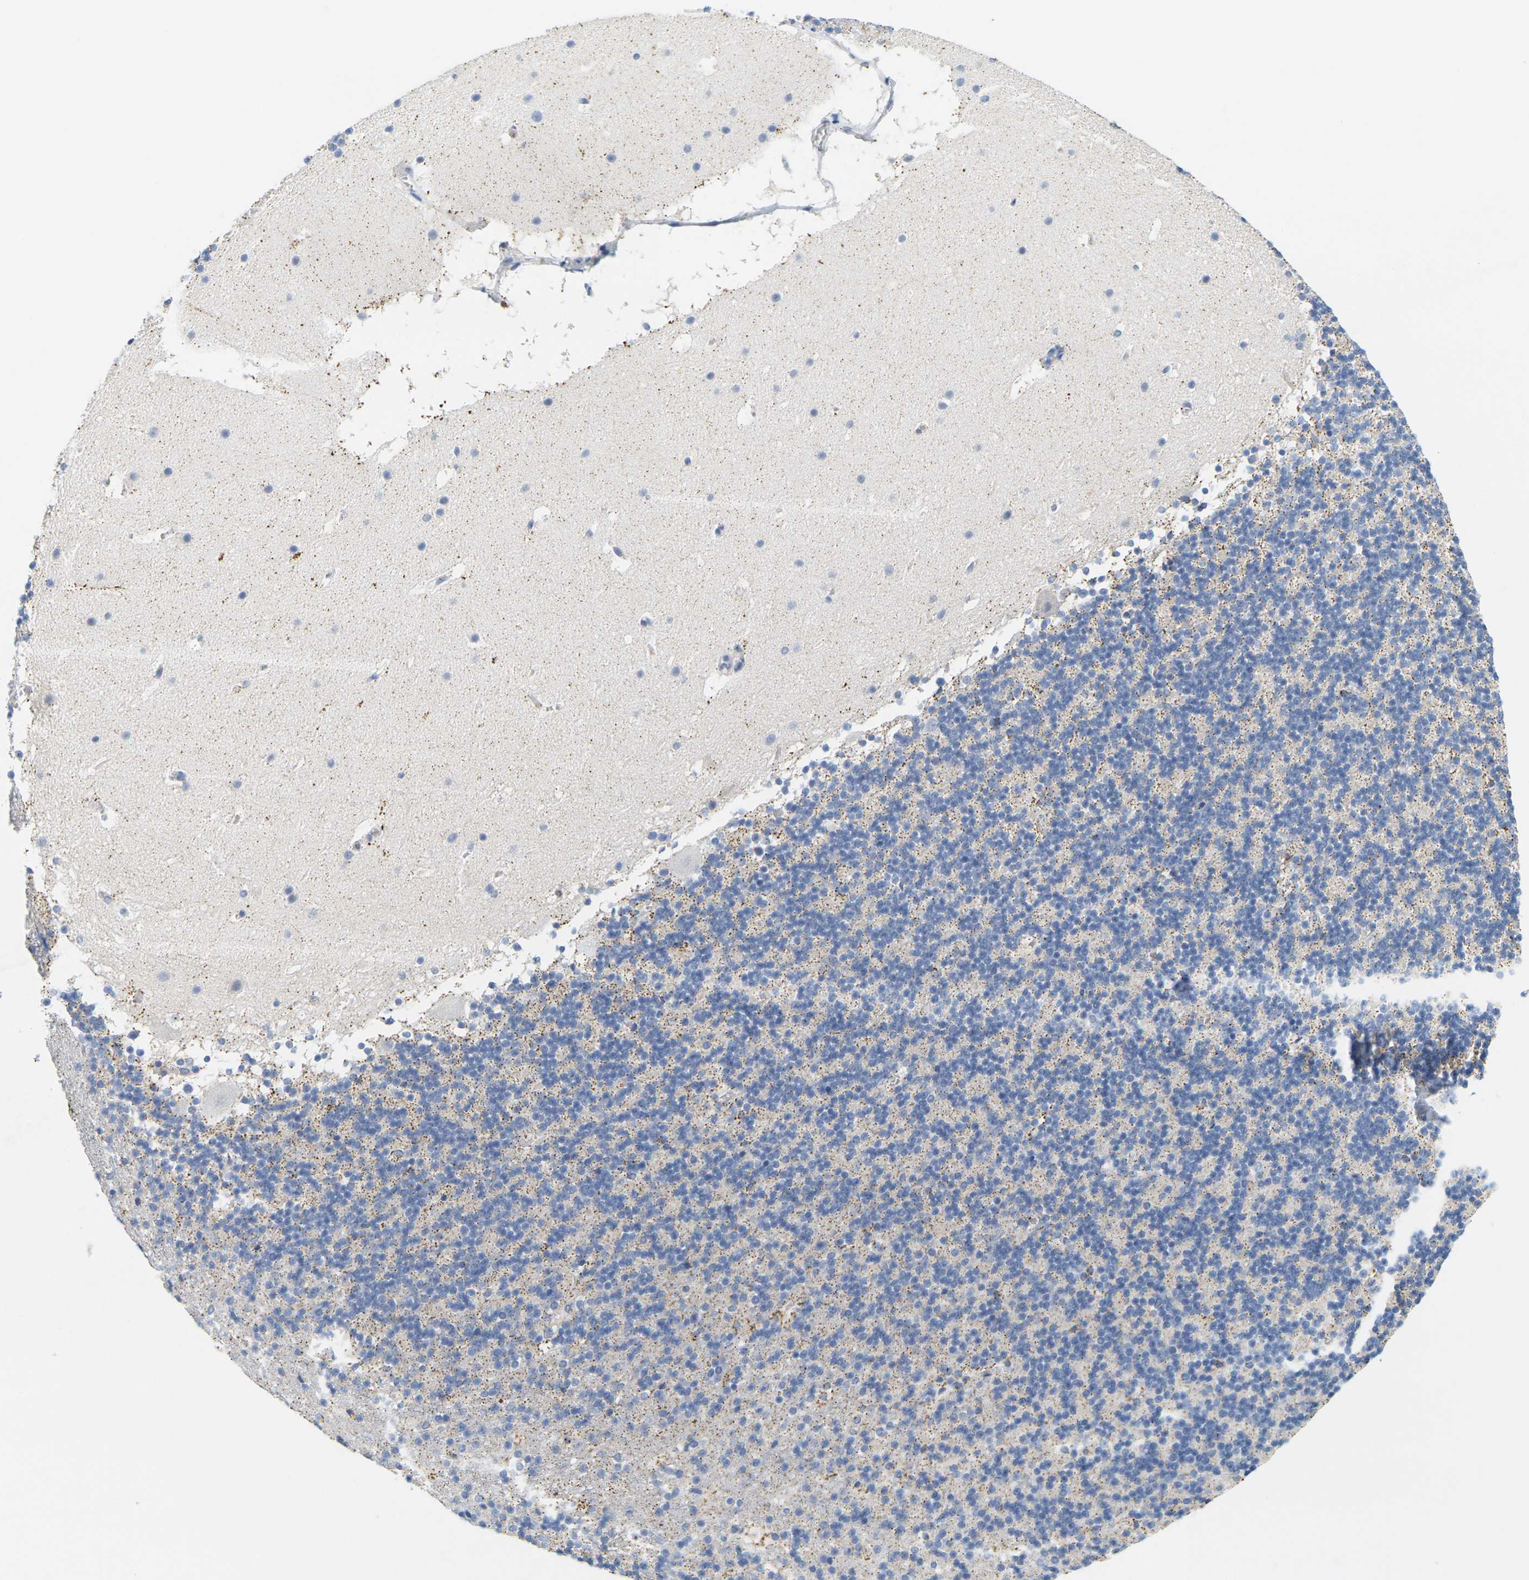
{"staining": {"intensity": "negative", "quantity": "none", "location": "none"}, "tissue": "cerebellum", "cell_type": "Cells in granular layer", "image_type": "normal", "snomed": [{"axis": "morphology", "description": "Normal tissue, NOS"}, {"axis": "topography", "description": "Cerebellum"}], "caption": "Unremarkable cerebellum was stained to show a protein in brown. There is no significant expression in cells in granular layer. (DAB IHC visualized using brightfield microscopy, high magnification).", "gene": "KLK5", "patient": {"sex": "male", "age": 45}}